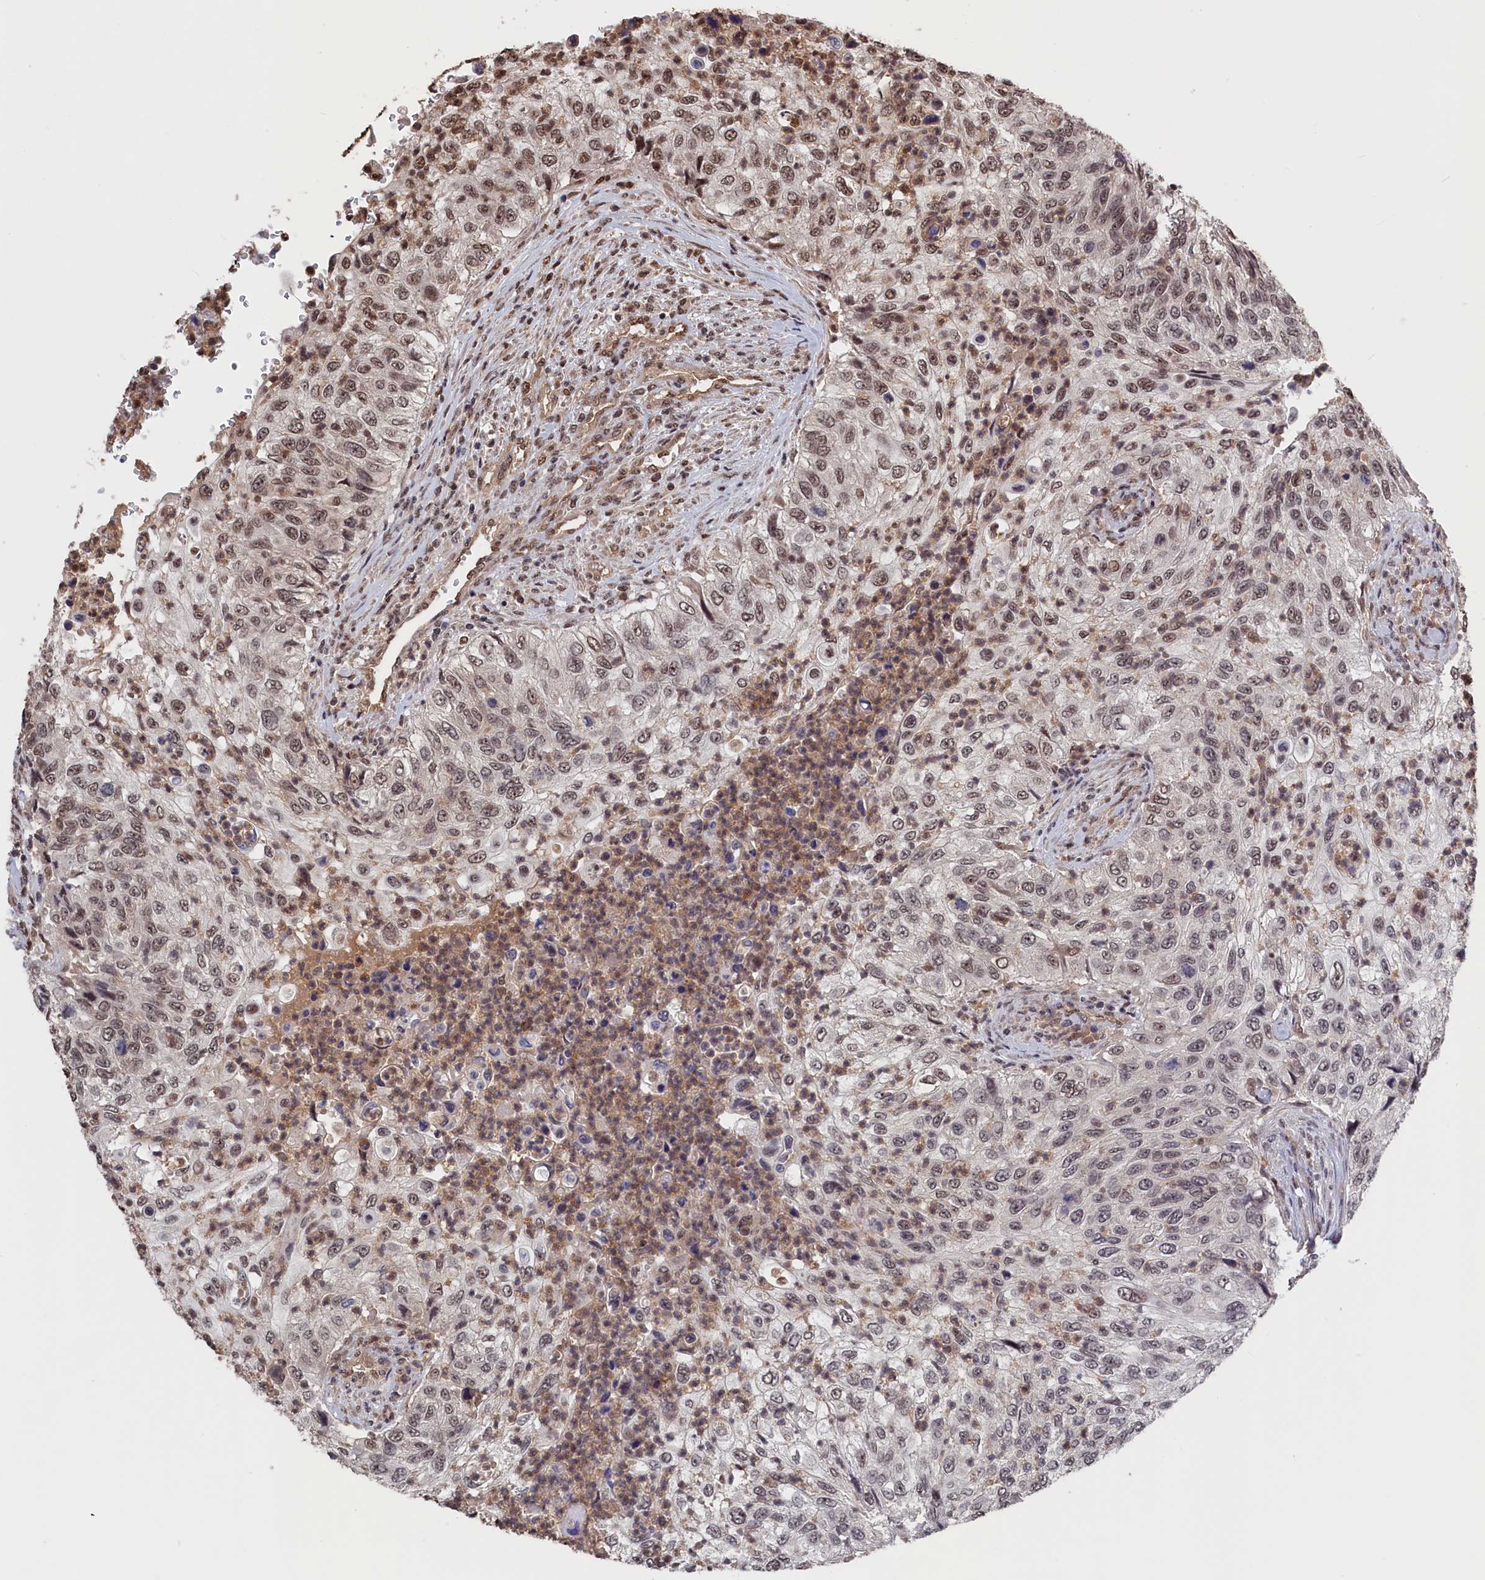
{"staining": {"intensity": "weak", "quantity": "25%-75%", "location": "nuclear"}, "tissue": "urothelial cancer", "cell_type": "Tumor cells", "image_type": "cancer", "snomed": [{"axis": "morphology", "description": "Urothelial carcinoma, High grade"}, {"axis": "topography", "description": "Urinary bladder"}], "caption": "High-grade urothelial carcinoma stained for a protein reveals weak nuclear positivity in tumor cells.", "gene": "PLP2", "patient": {"sex": "female", "age": 60}}